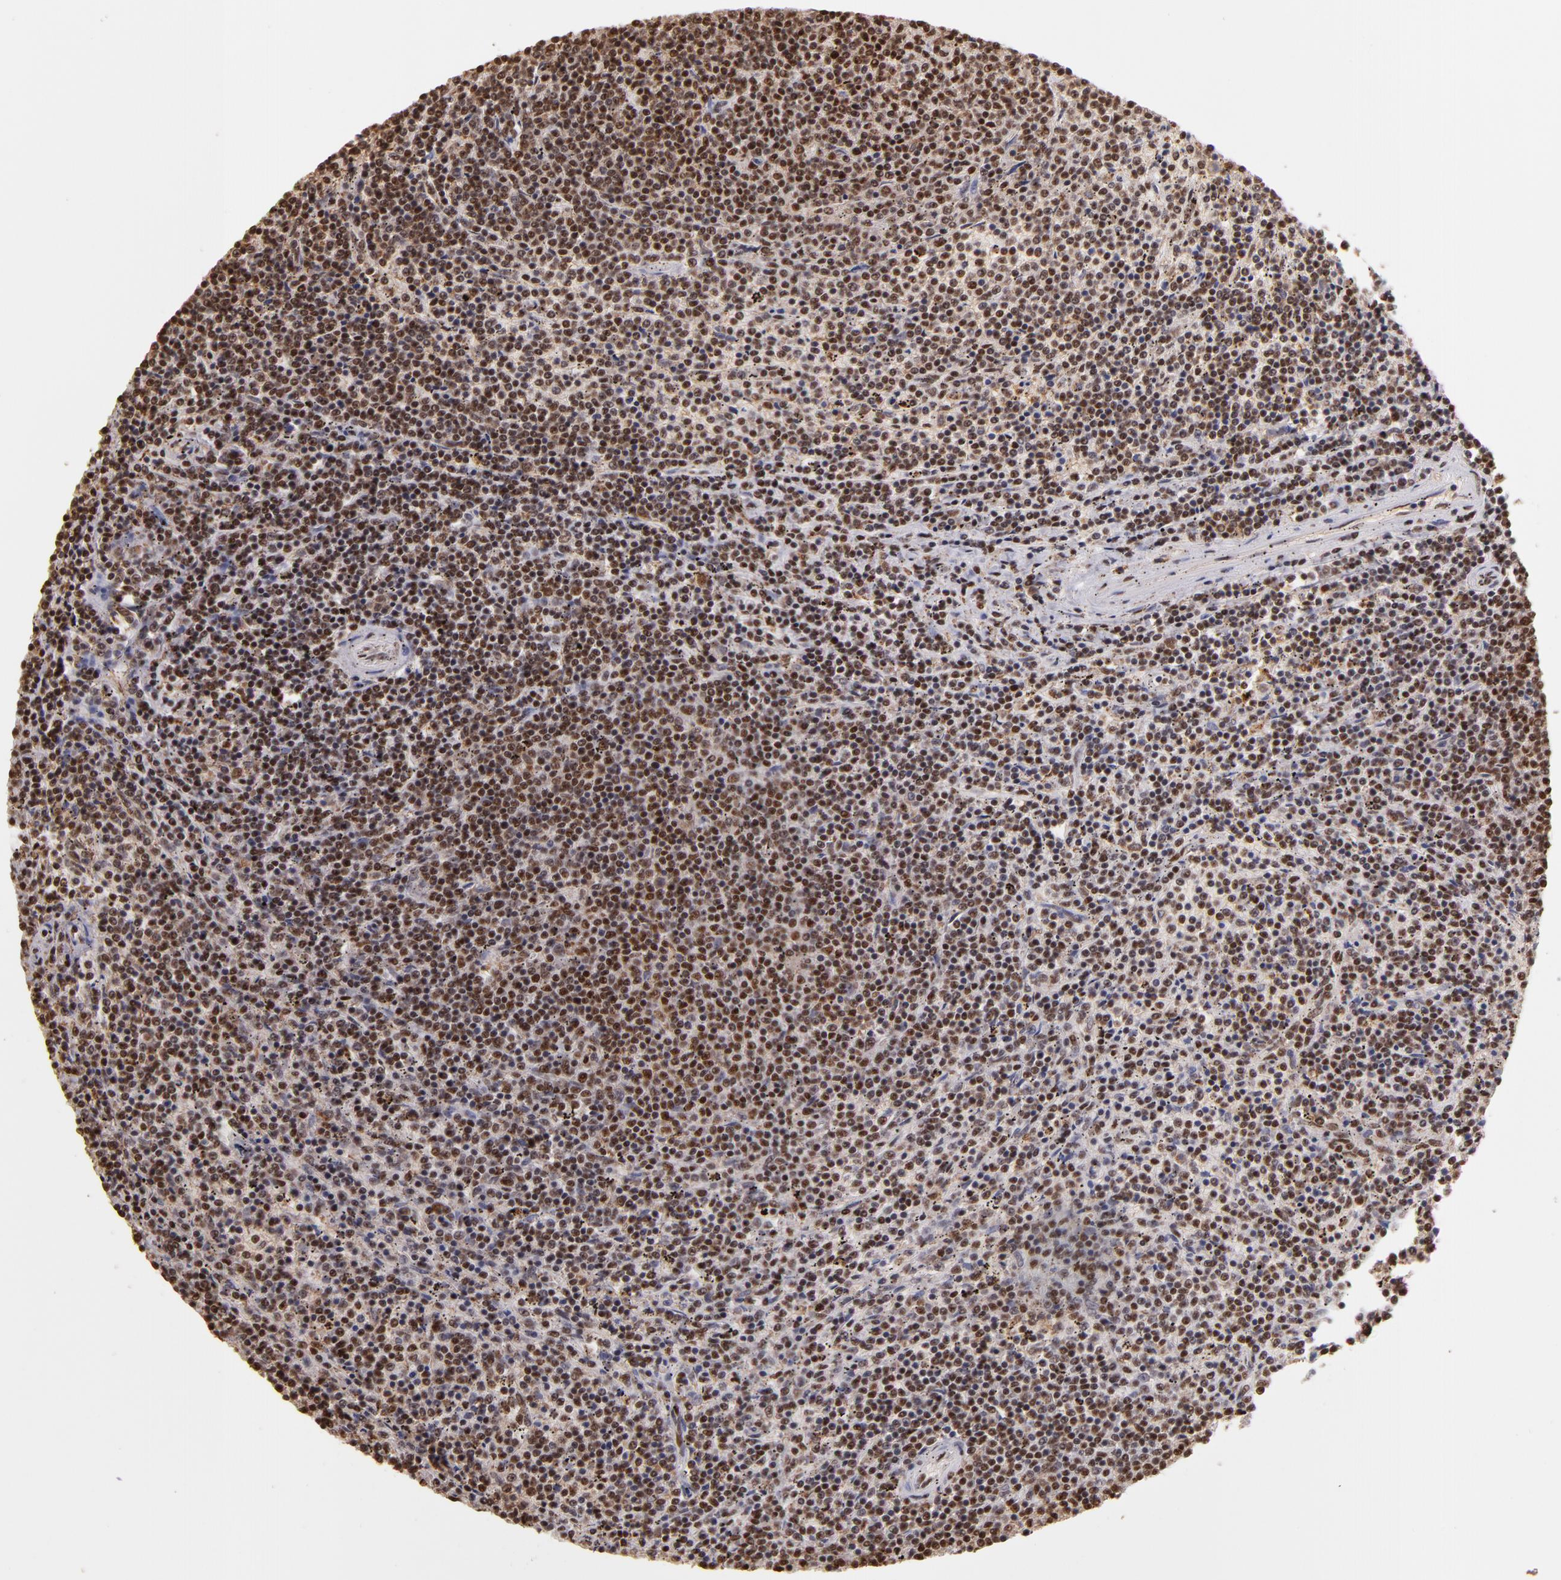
{"staining": {"intensity": "strong", "quantity": ">75%", "location": "nuclear"}, "tissue": "lymphoma", "cell_type": "Tumor cells", "image_type": "cancer", "snomed": [{"axis": "morphology", "description": "Malignant lymphoma, non-Hodgkin's type, Low grade"}, {"axis": "topography", "description": "Spleen"}], "caption": "Immunohistochemistry (IHC) staining of low-grade malignant lymphoma, non-Hodgkin's type, which reveals high levels of strong nuclear staining in about >75% of tumor cells indicating strong nuclear protein staining. The staining was performed using DAB (brown) for protein detection and nuclei were counterstained in hematoxylin (blue).", "gene": "SP1", "patient": {"sex": "female", "age": 50}}